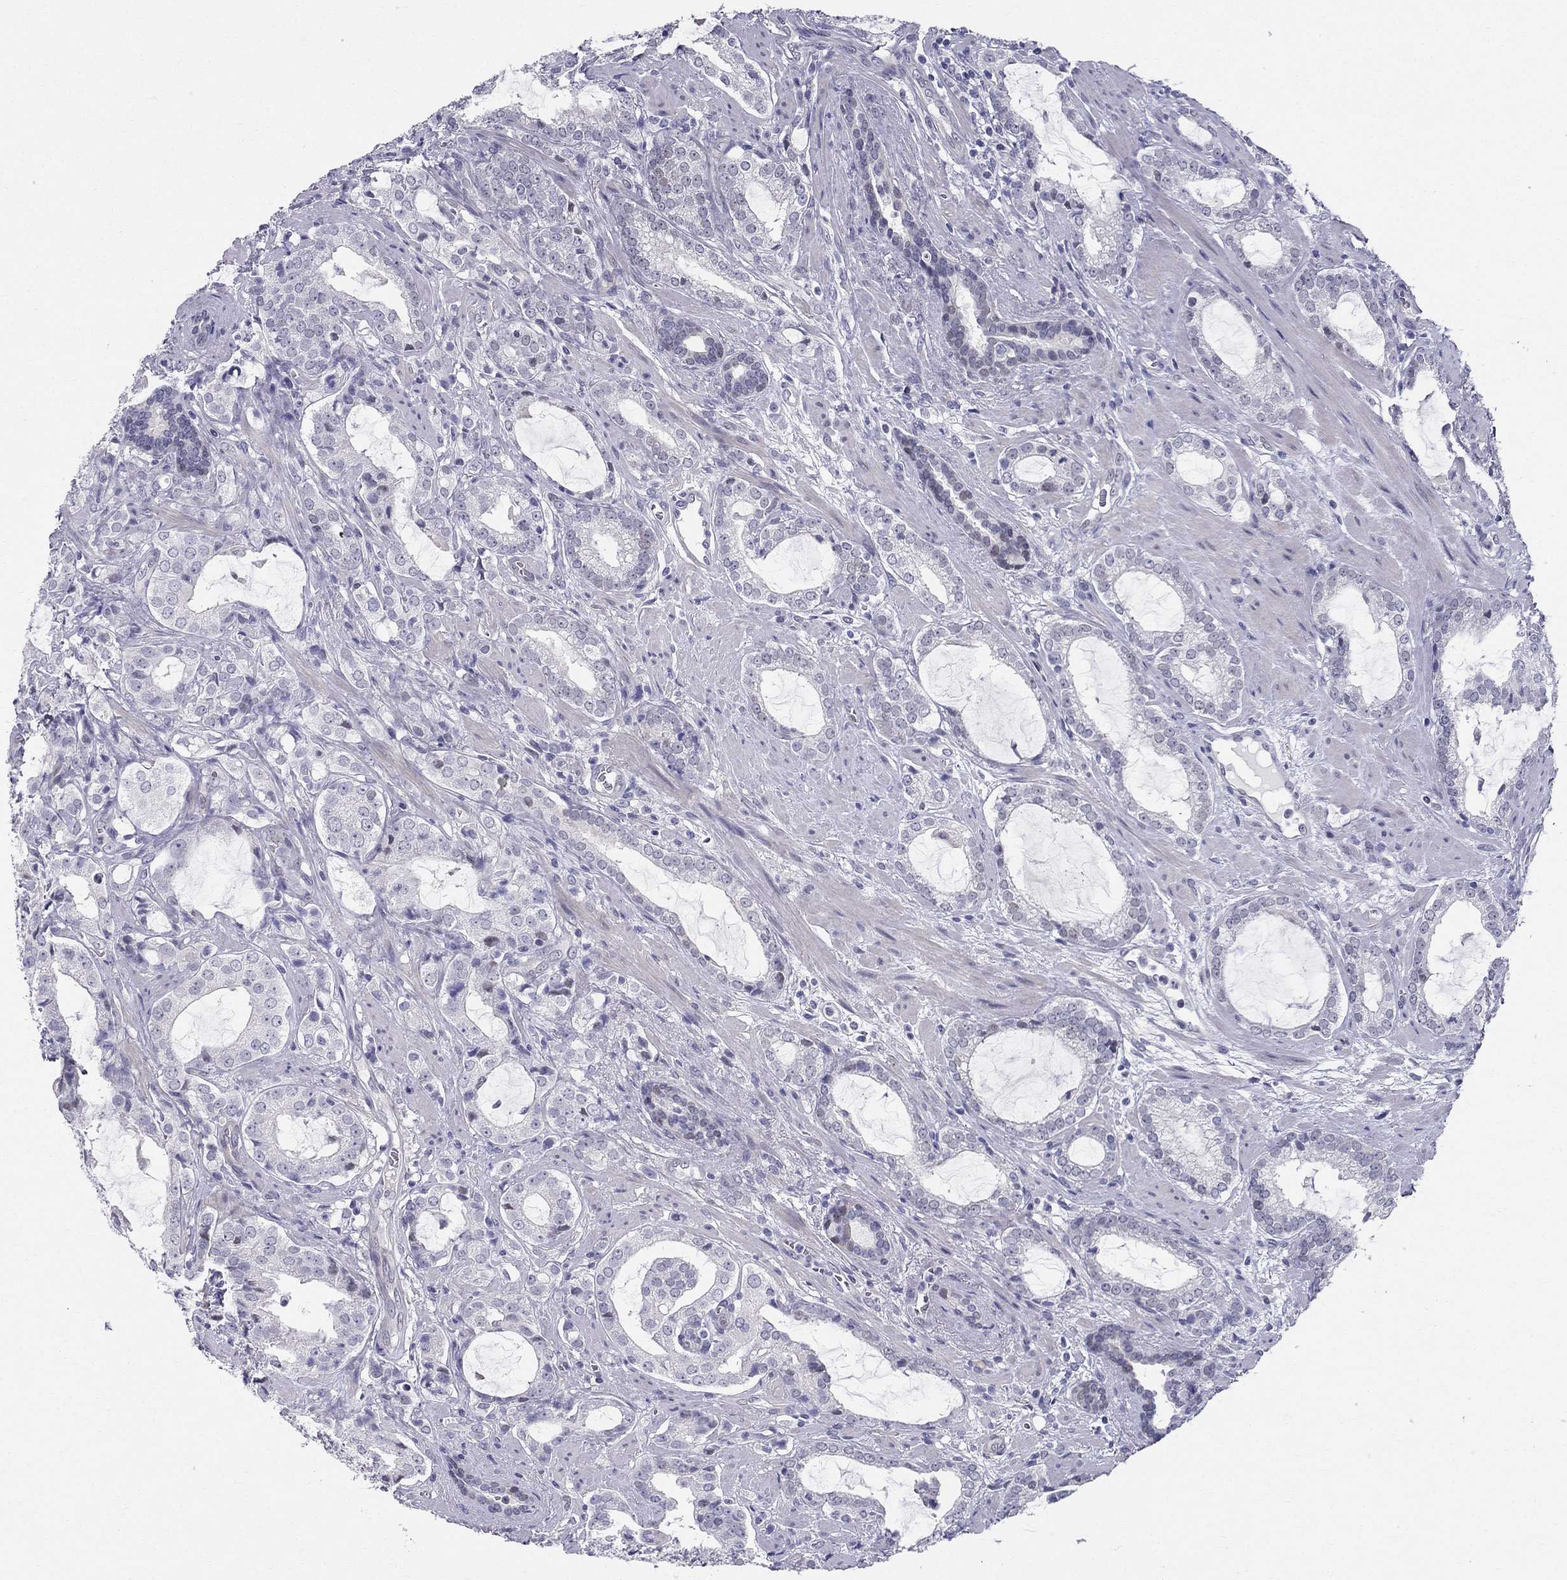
{"staining": {"intensity": "negative", "quantity": "none", "location": "none"}, "tissue": "prostate cancer", "cell_type": "Tumor cells", "image_type": "cancer", "snomed": [{"axis": "morphology", "description": "Adenocarcinoma, NOS"}, {"axis": "topography", "description": "Prostate"}], "caption": "Immunohistochemistry micrograph of human prostate cancer stained for a protein (brown), which exhibits no positivity in tumor cells.", "gene": "BAG5", "patient": {"sex": "male", "age": 66}}